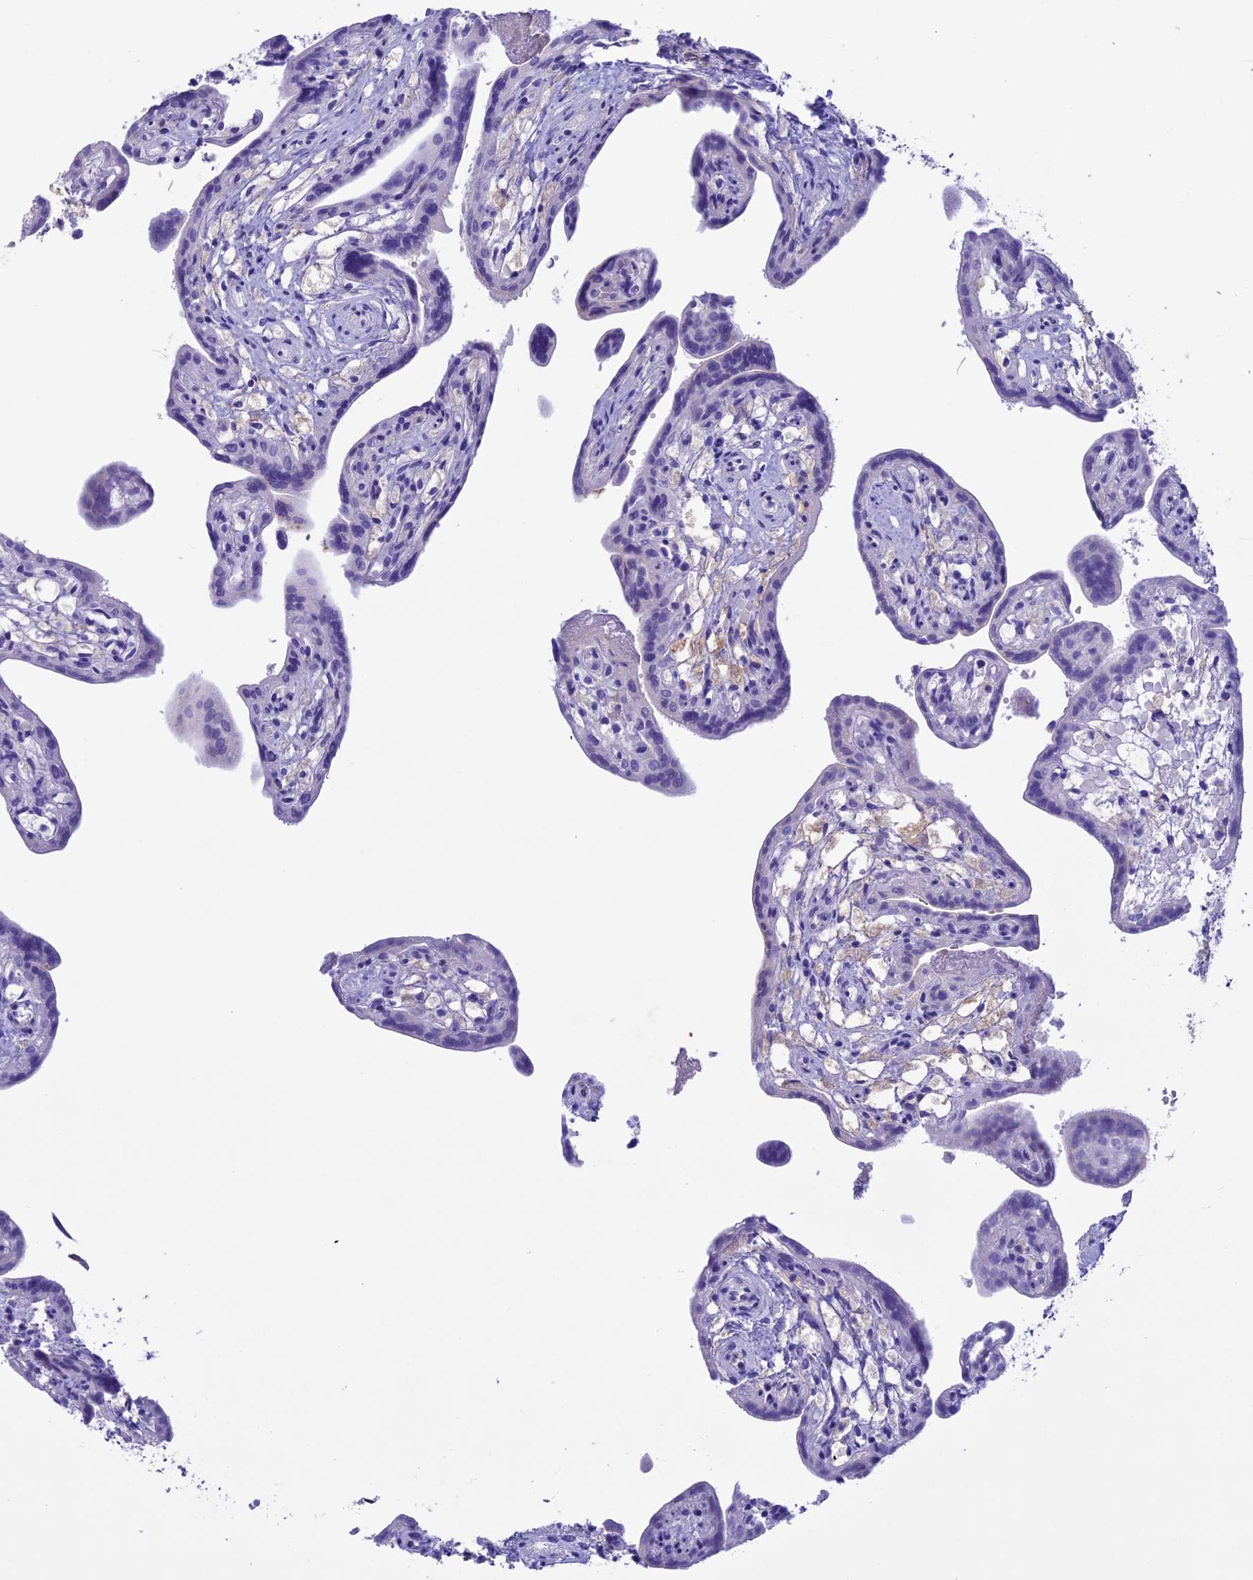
{"staining": {"intensity": "negative", "quantity": "none", "location": "none"}, "tissue": "placenta", "cell_type": "Trophoblastic cells", "image_type": "normal", "snomed": [{"axis": "morphology", "description": "Normal tissue, NOS"}, {"axis": "topography", "description": "Placenta"}], "caption": "Histopathology image shows no significant protein staining in trophoblastic cells of normal placenta.", "gene": "IGSF6", "patient": {"sex": "female", "age": 37}}